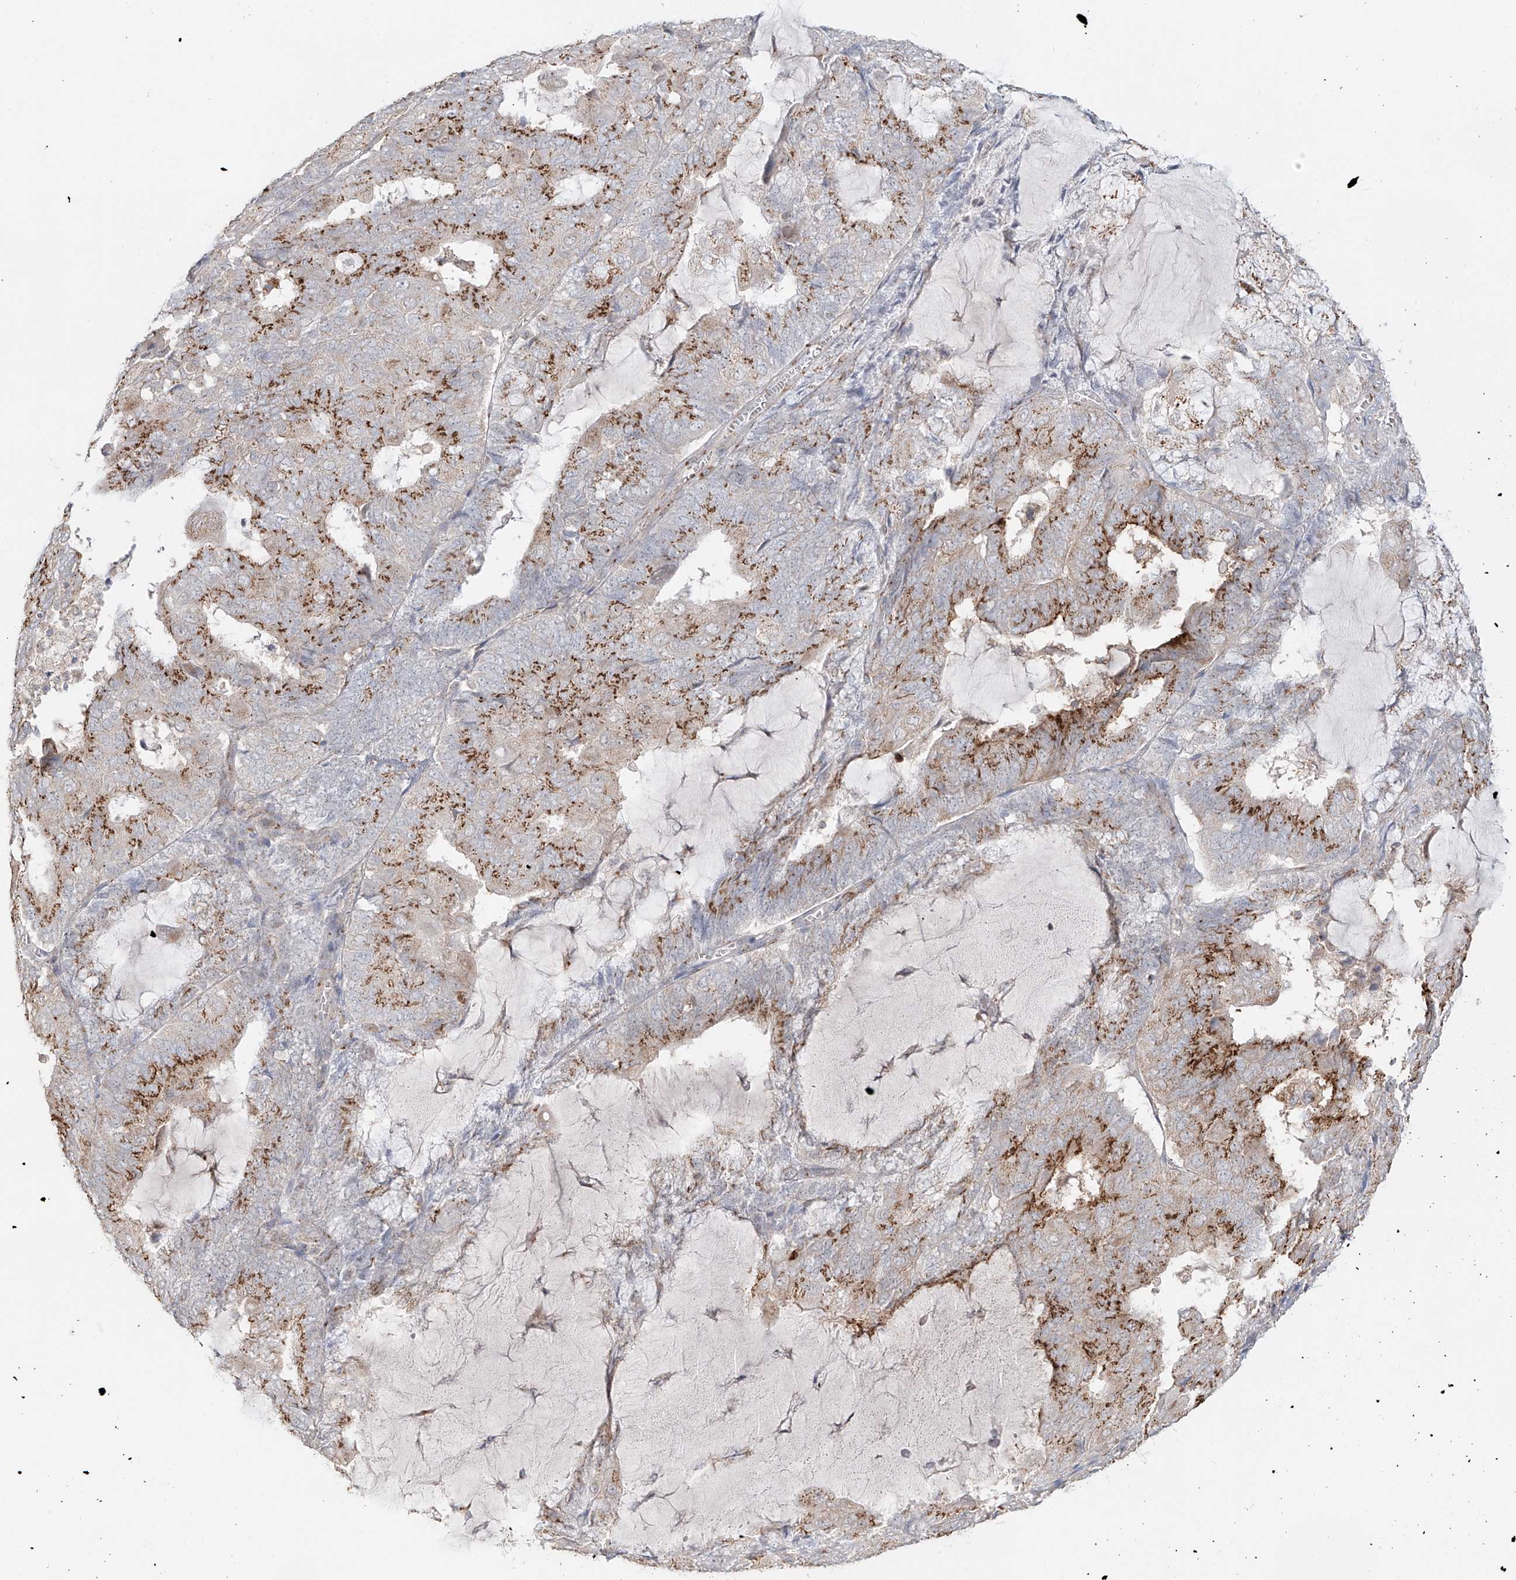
{"staining": {"intensity": "moderate", "quantity": ">75%", "location": "cytoplasmic/membranous"}, "tissue": "endometrial cancer", "cell_type": "Tumor cells", "image_type": "cancer", "snomed": [{"axis": "morphology", "description": "Adenocarcinoma, NOS"}, {"axis": "topography", "description": "Endometrium"}], "caption": "An immunohistochemistry (IHC) histopathology image of neoplastic tissue is shown. Protein staining in brown shows moderate cytoplasmic/membranous positivity in endometrial adenocarcinoma within tumor cells.", "gene": "BSDC1", "patient": {"sex": "female", "age": 81}}